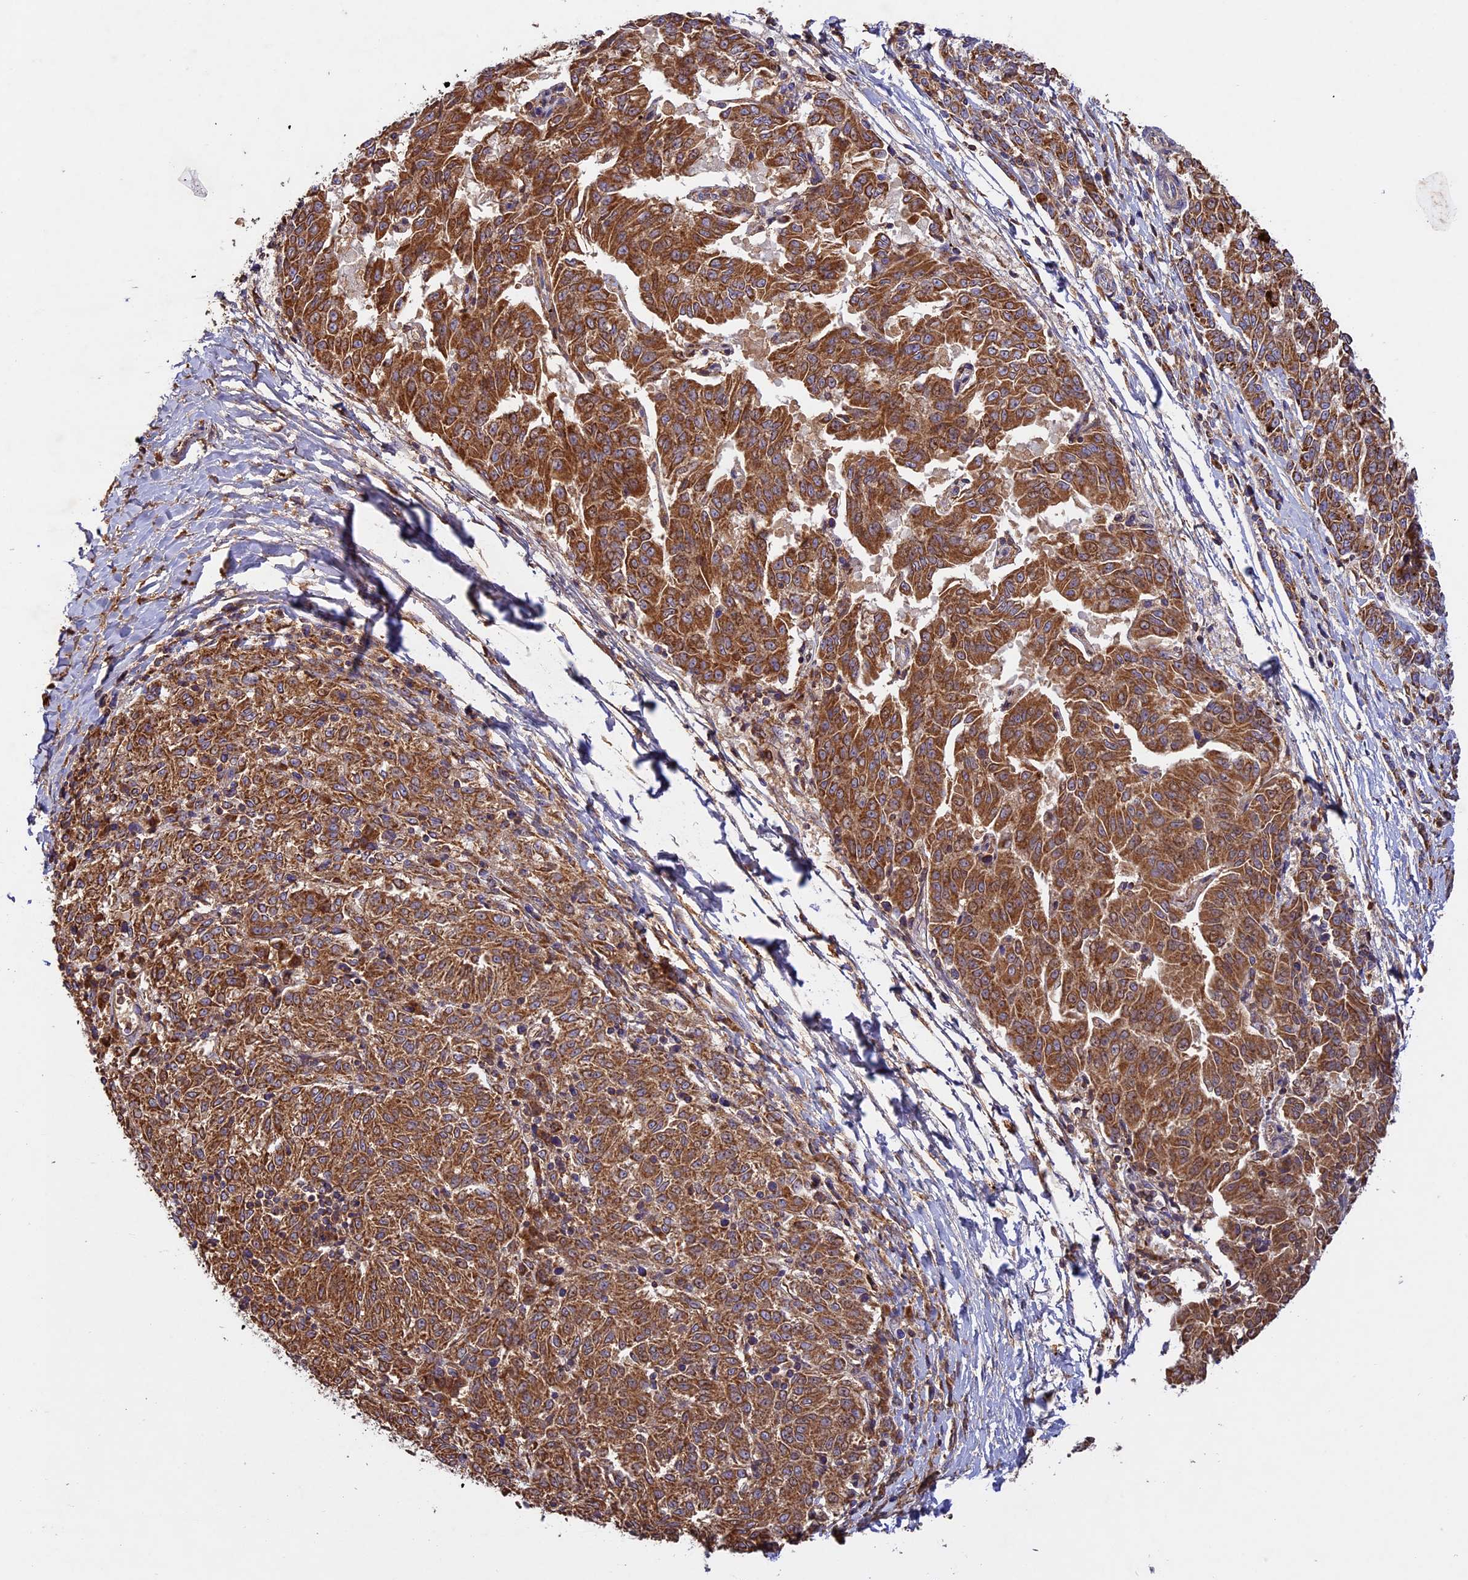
{"staining": {"intensity": "strong", "quantity": ">75%", "location": "cytoplasmic/membranous"}, "tissue": "melanoma", "cell_type": "Tumor cells", "image_type": "cancer", "snomed": [{"axis": "morphology", "description": "Malignant melanoma, NOS"}, {"axis": "topography", "description": "Skin"}], "caption": "A brown stain labels strong cytoplasmic/membranous positivity of a protein in human melanoma tumor cells.", "gene": "OCEL1", "patient": {"sex": "female", "age": 72}}